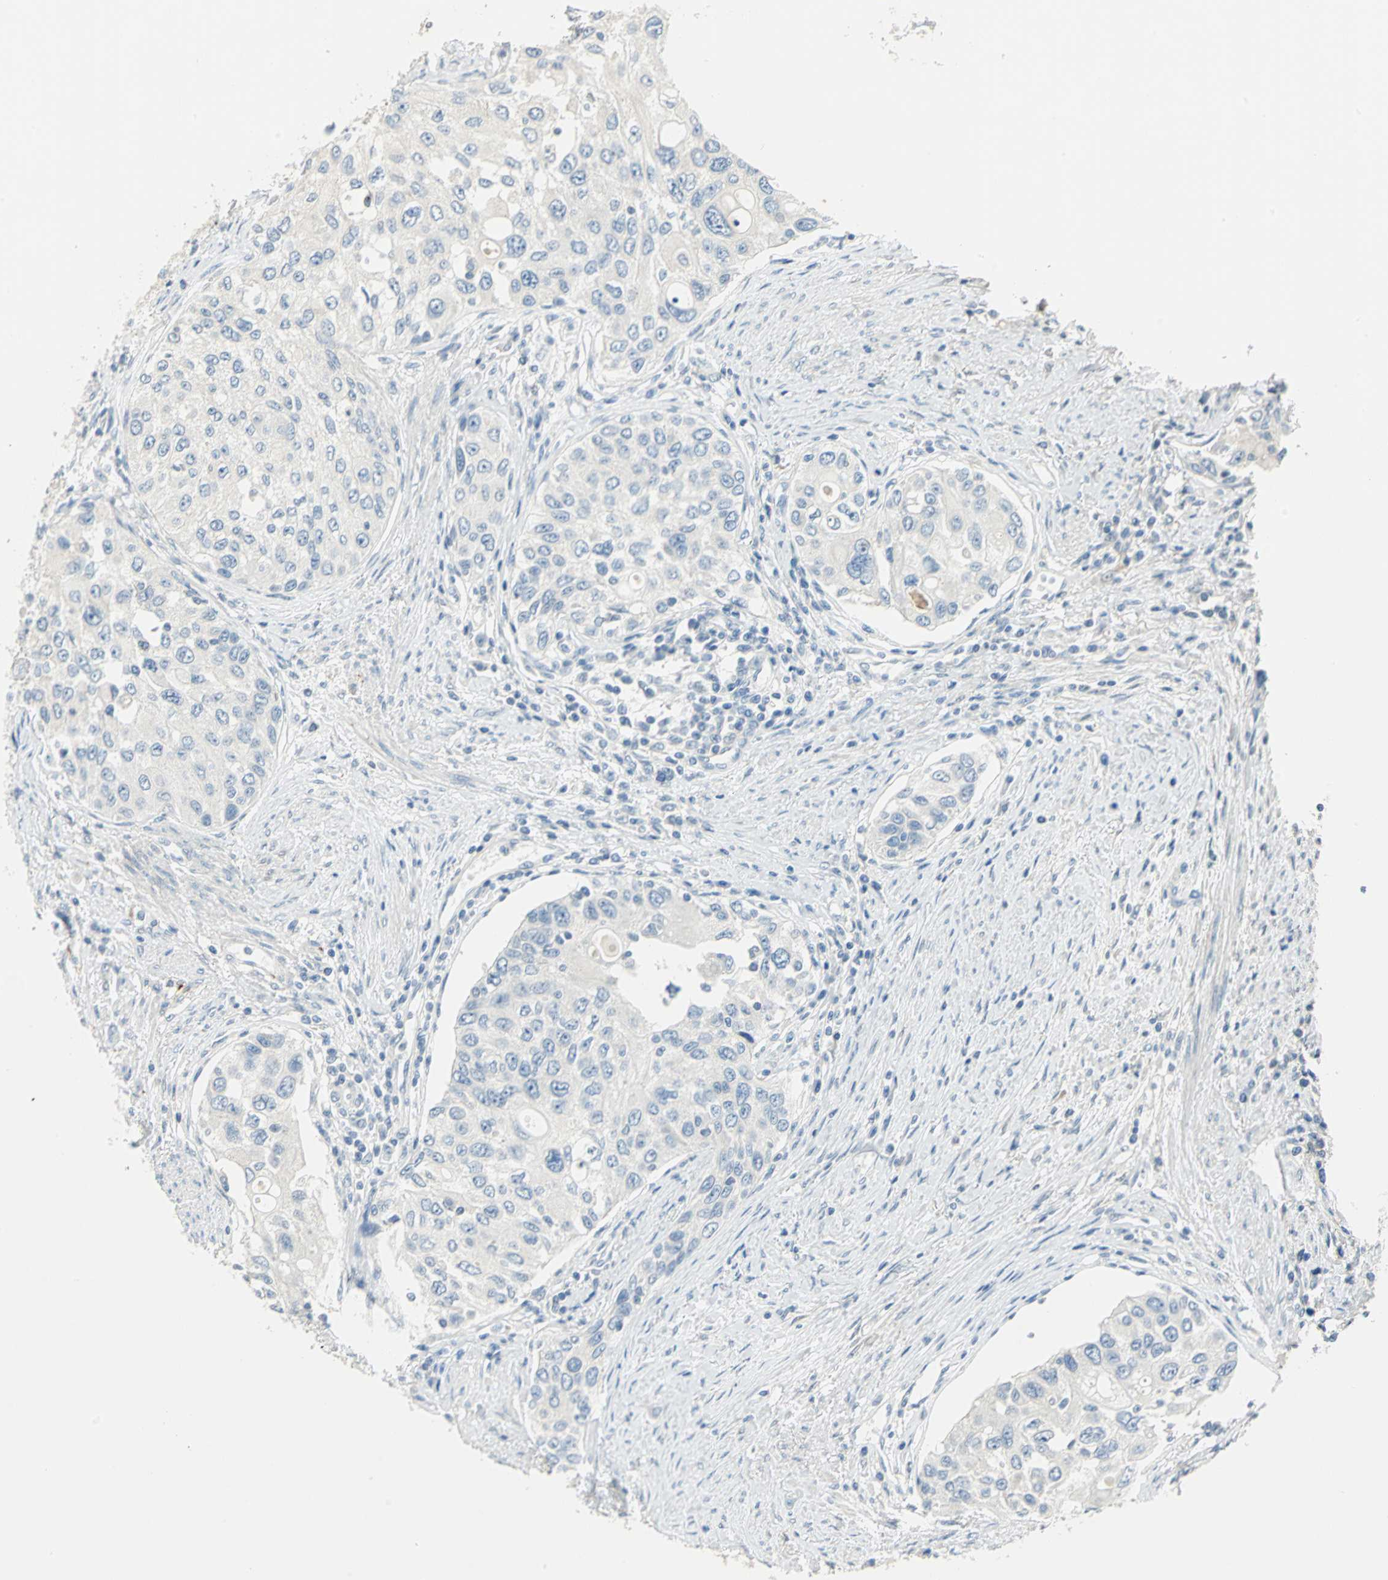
{"staining": {"intensity": "negative", "quantity": "none", "location": "none"}, "tissue": "urothelial cancer", "cell_type": "Tumor cells", "image_type": "cancer", "snomed": [{"axis": "morphology", "description": "Urothelial carcinoma, High grade"}, {"axis": "topography", "description": "Urinary bladder"}], "caption": "Tumor cells show no significant positivity in urothelial carcinoma (high-grade).", "gene": "UCHL1", "patient": {"sex": "female", "age": 56}}